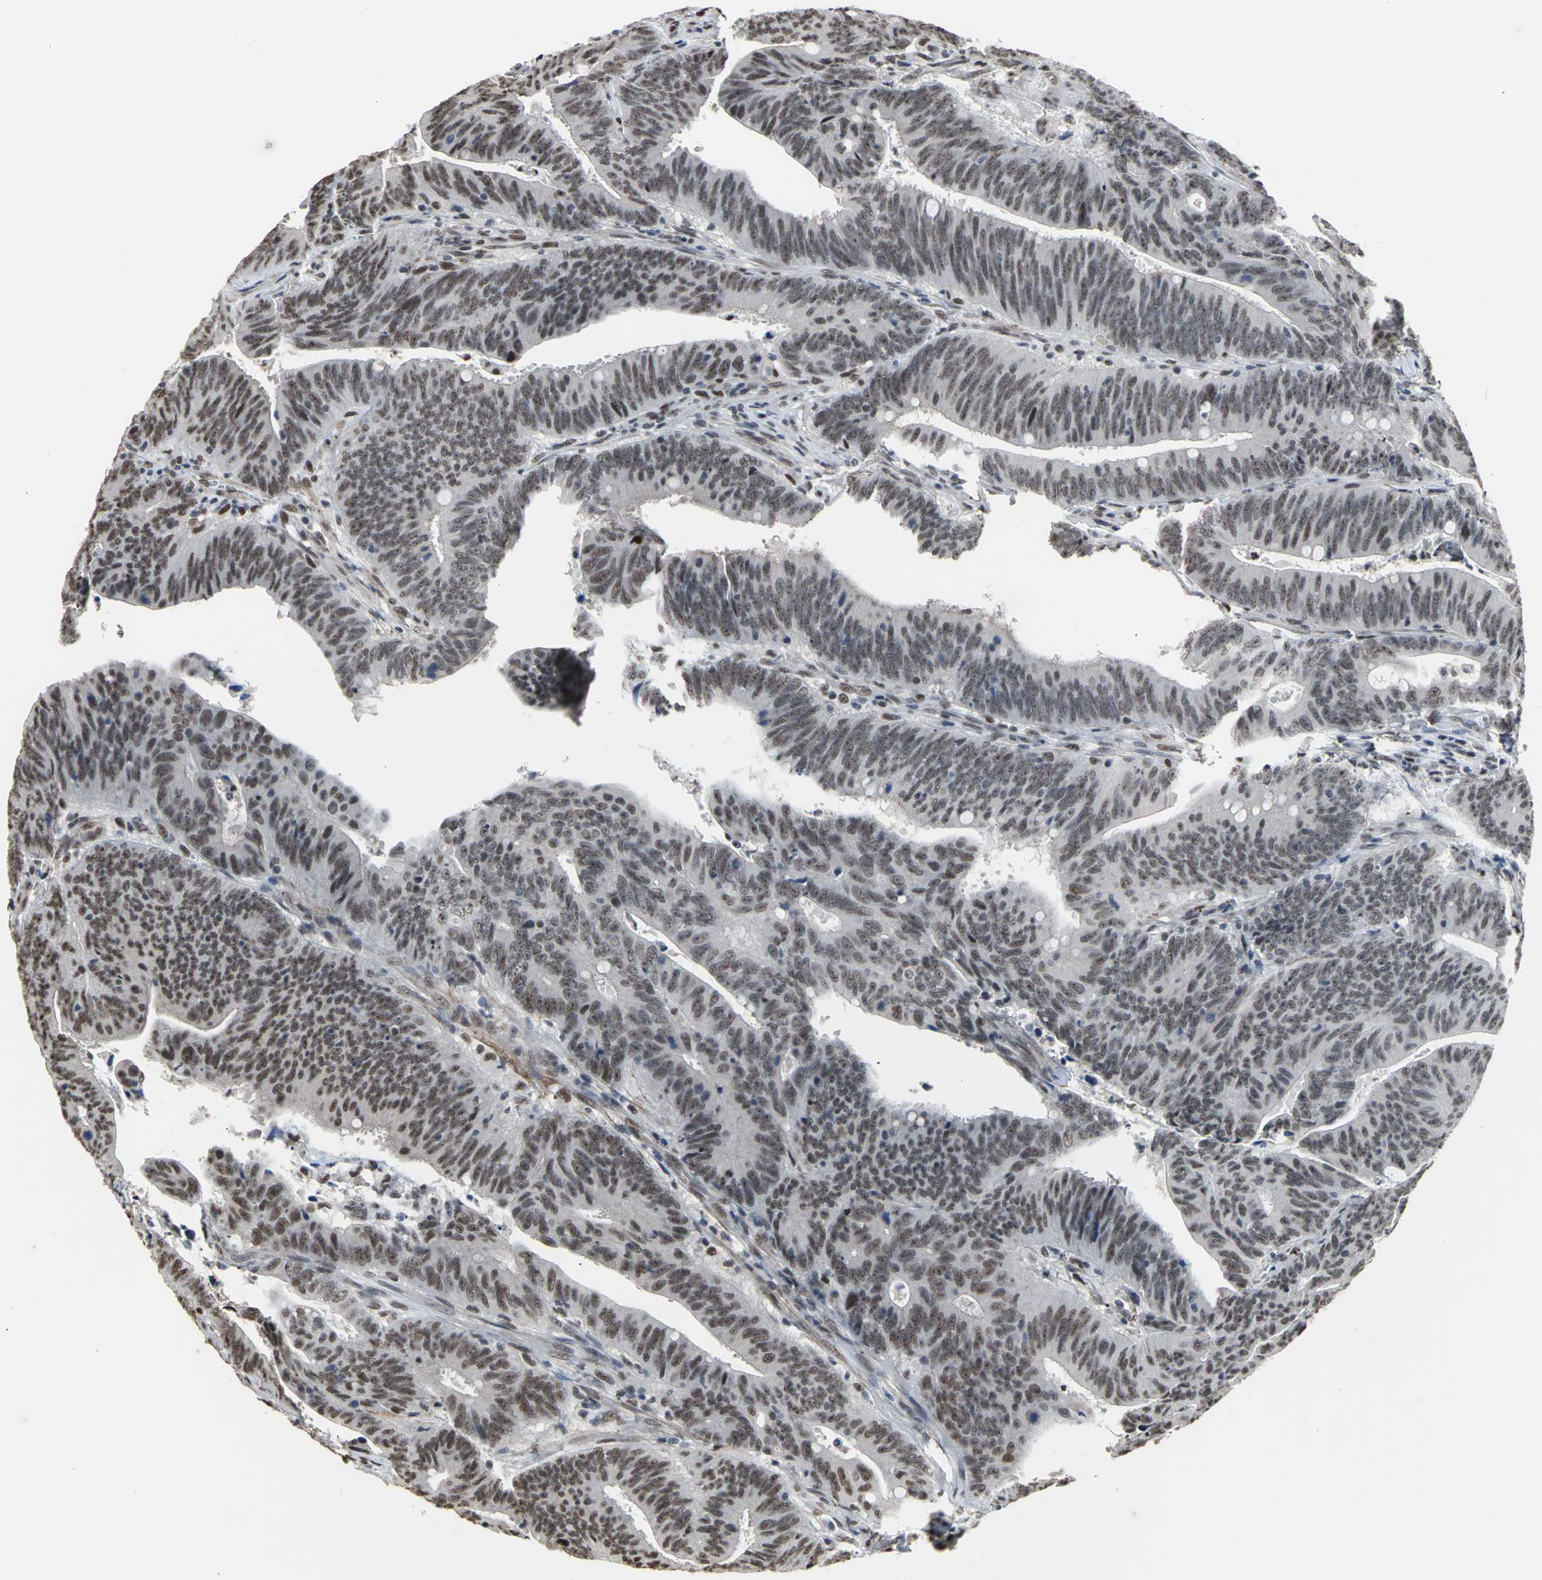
{"staining": {"intensity": "strong", "quantity": ">75%", "location": "nuclear"}, "tissue": "colorectal cancer", "cell_type": "Tumor cells", "image_type": "cancer", "snomed": [{"axis": "morphology", "description": "Adenocarcinoma, NOS"}, {"axis": "topography", "description": "Colon"}], "caption": "Immunohistochemical staining of colorectal cancer (adenocarcinoma) shows high levels of strong nuclear protein expression in about >75% of tumor cells. The protein of interest is stained brown, and the nuclei are stained in blue (DAB (3,3'-diaminobenzidine) IHC with brightfield microscopy, high magnification).", "gene": "CCDC88C", "patient": {"sex": "male", "age": 45}}